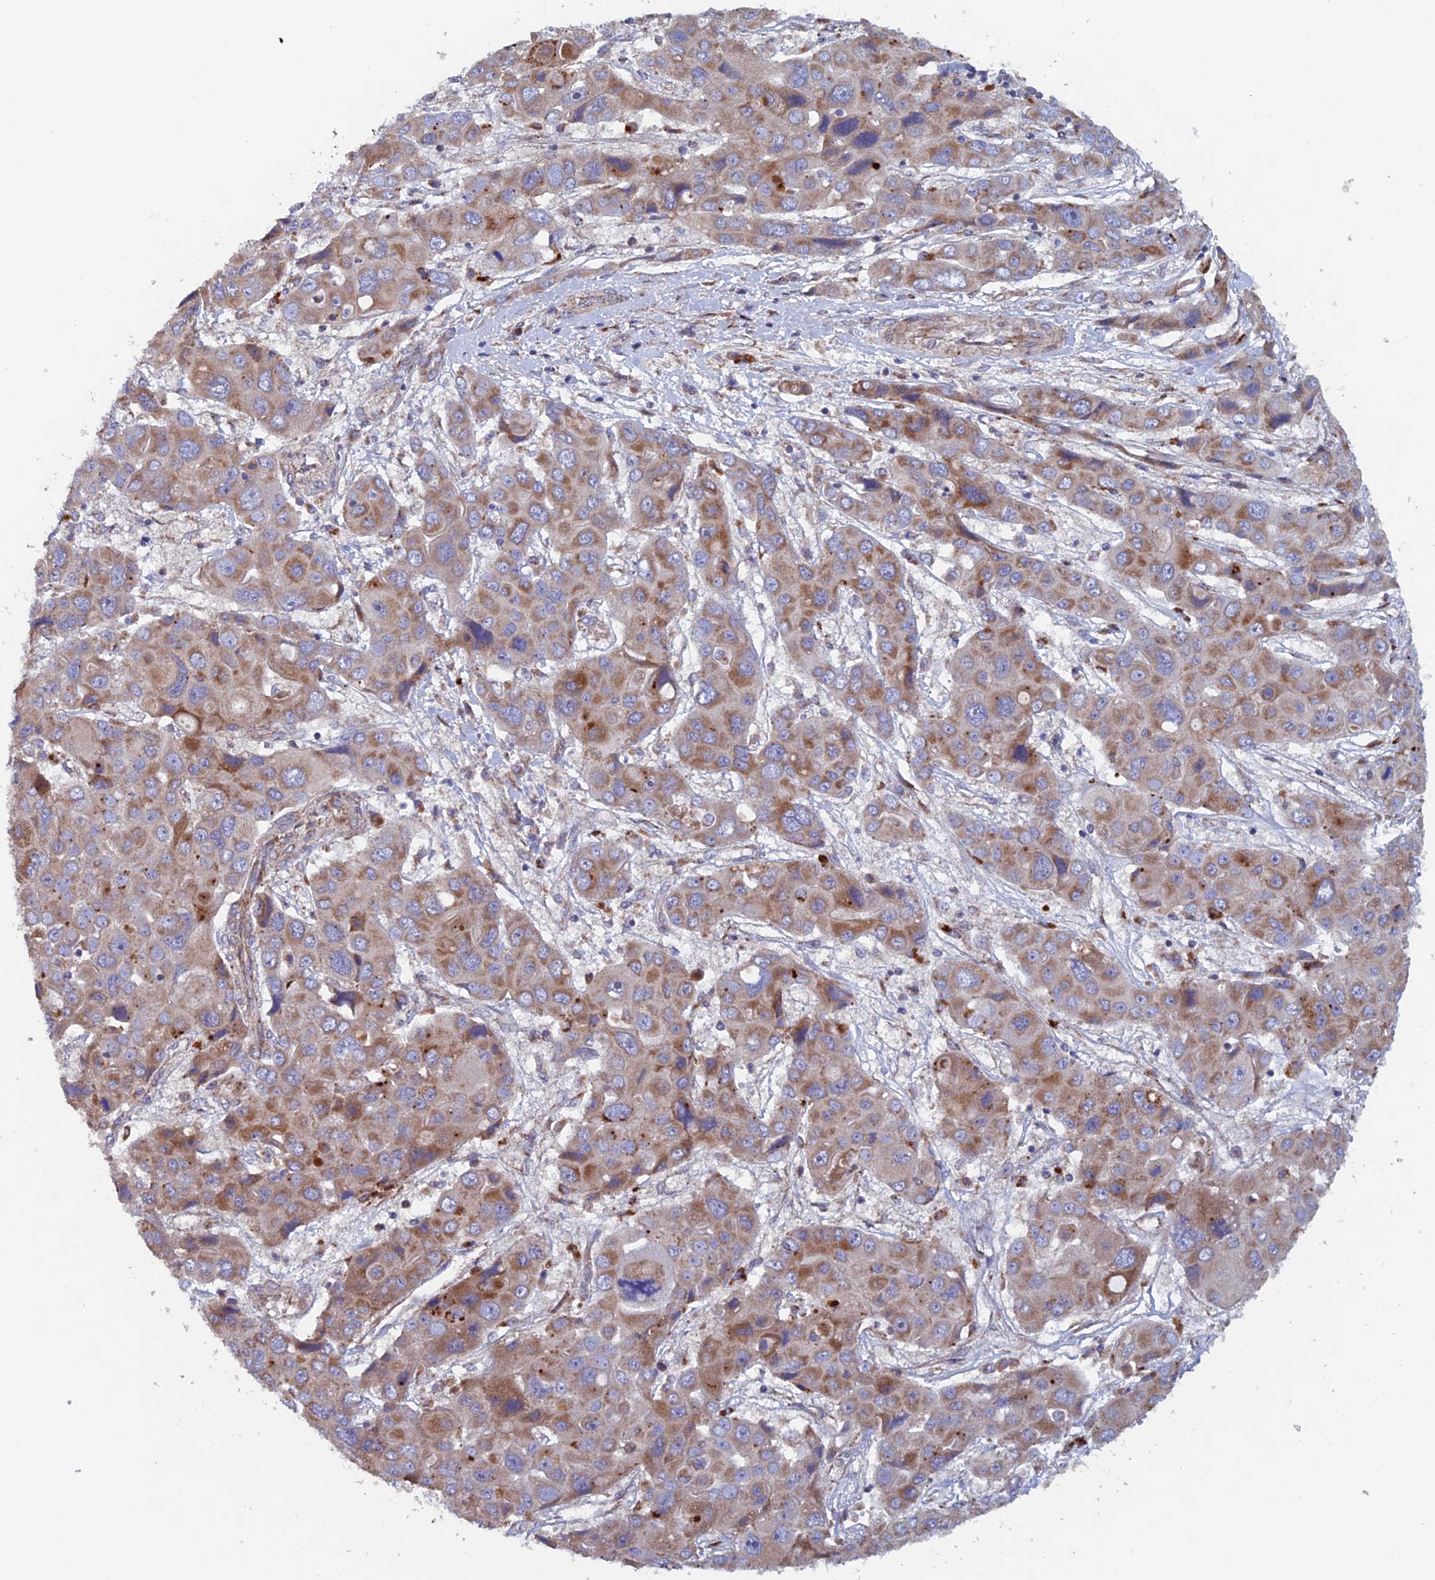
{"staining": {"intensity": "moderate", "quantity": "25%-75%", "location": "cytoplasmic/membranous"}, "tissue": "liver cancer", "cell_type": "Tumor cells", "image_type": "cancer", "snomed": [{"axis": "morphology", "description": "Cholangiocarcinoma"}, {"axis": "topography", "description": "Liver"}], "caption": "Moderate cytoplasmic/membranous protein staining is appreciated in about 25%-75% of tumor cells in liver cholangiocarcinoma. (brown staining indicates protein expression, while blue staining denotes nuclei).", "gene": "MRPL1", "patient": {"sex": "male", "age": 67}}